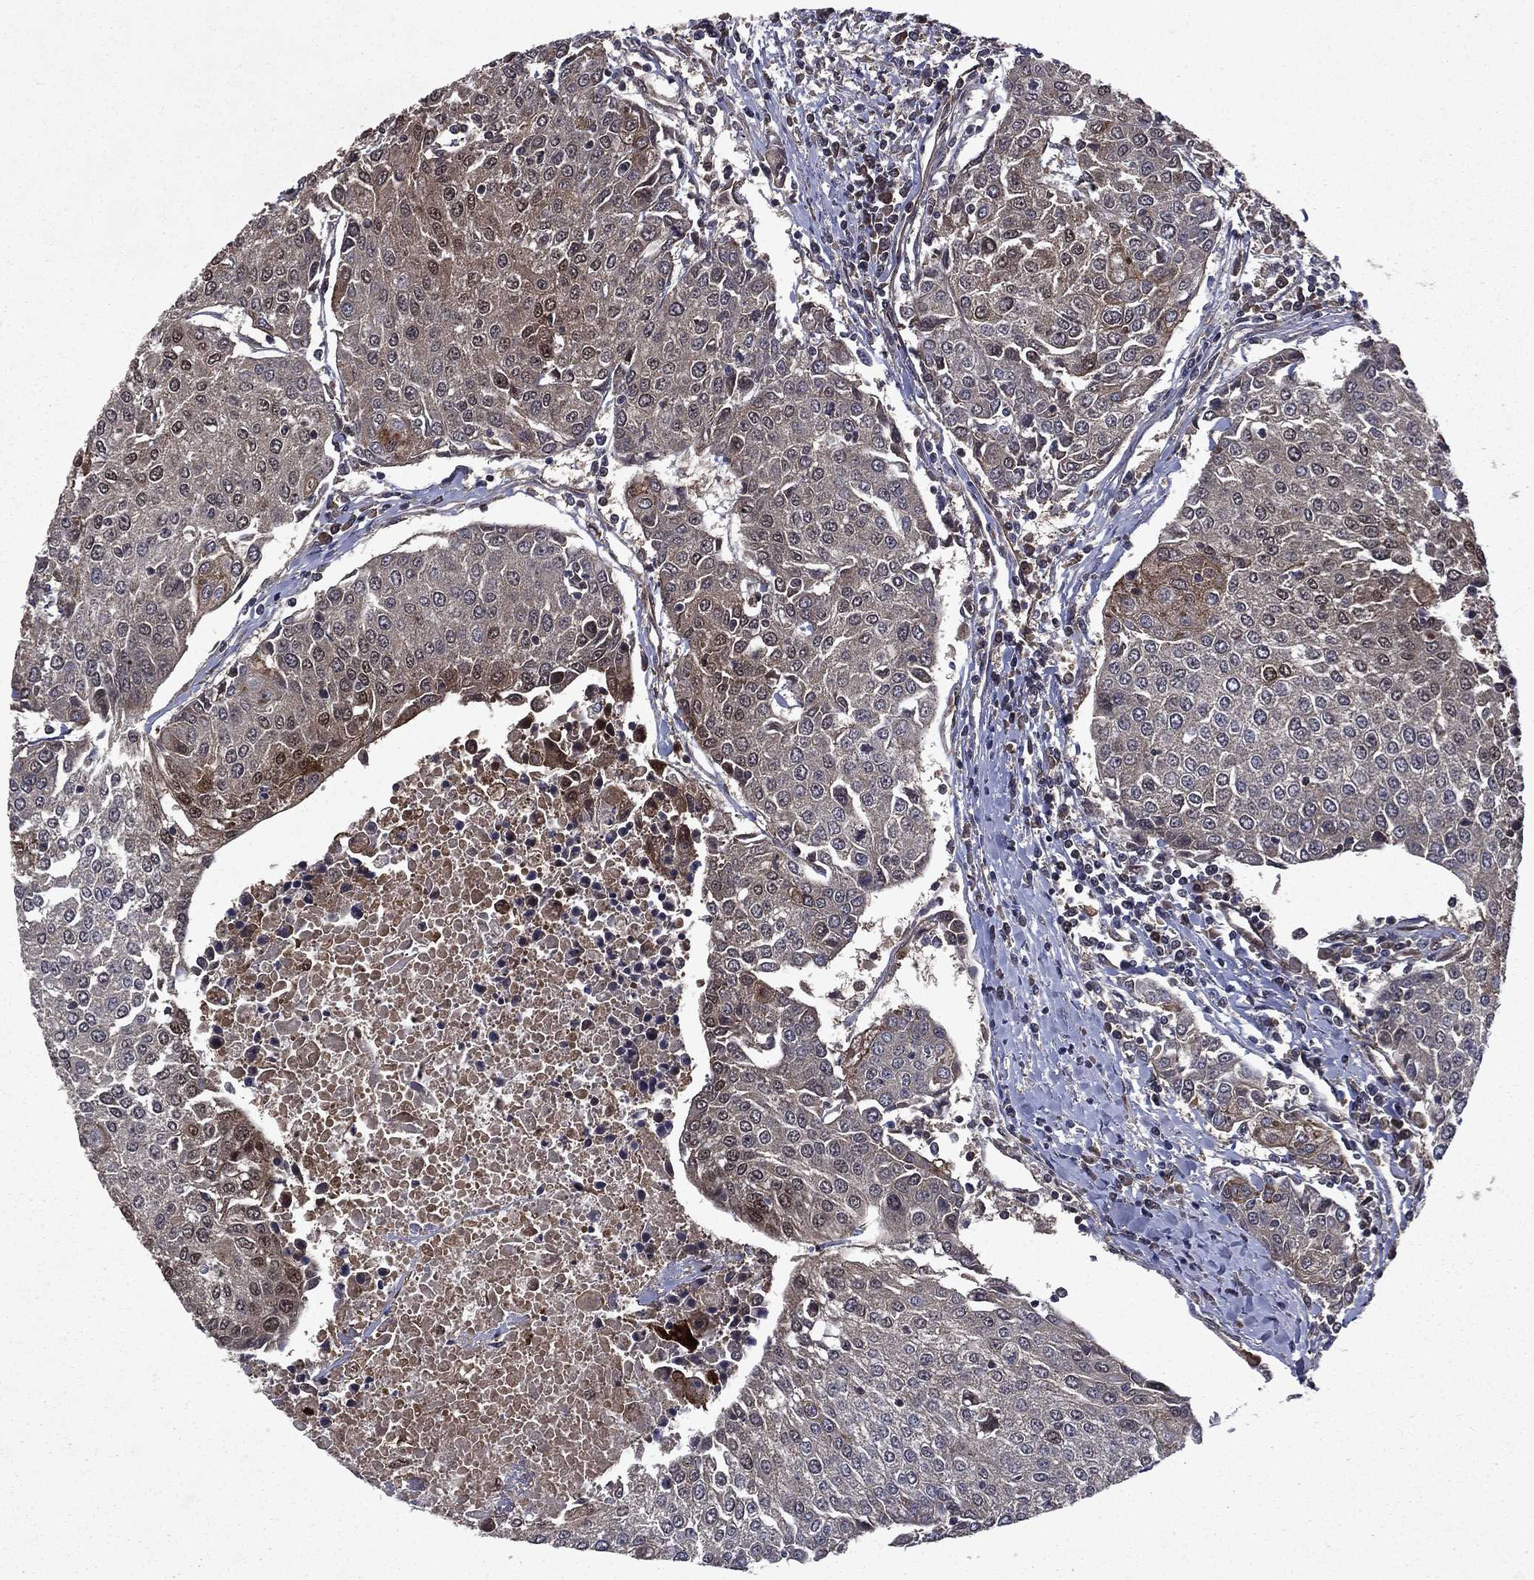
{"staining": {"intensity": "moderate", "quantity": "<25%", "location": "cytoplasmic/membranous"}, "tissue": "urothelial cancer", "cell_type": "Tumor cells", "image_type": "cancer", "snomed": [{"axis": "morphology", "description": "Urothelial carcinoma, High grade"}, {"axis": "topography", "description": "Urinary bladder"}], "caption": "DAB immunohistochemical staining of human urothelial cancer exhibits moderate cytoplasmic/membranous protein staining in approximately <25% of tumor cells.", "gene": "FGD1", "patient": {"sex": "female", "age": 85}}